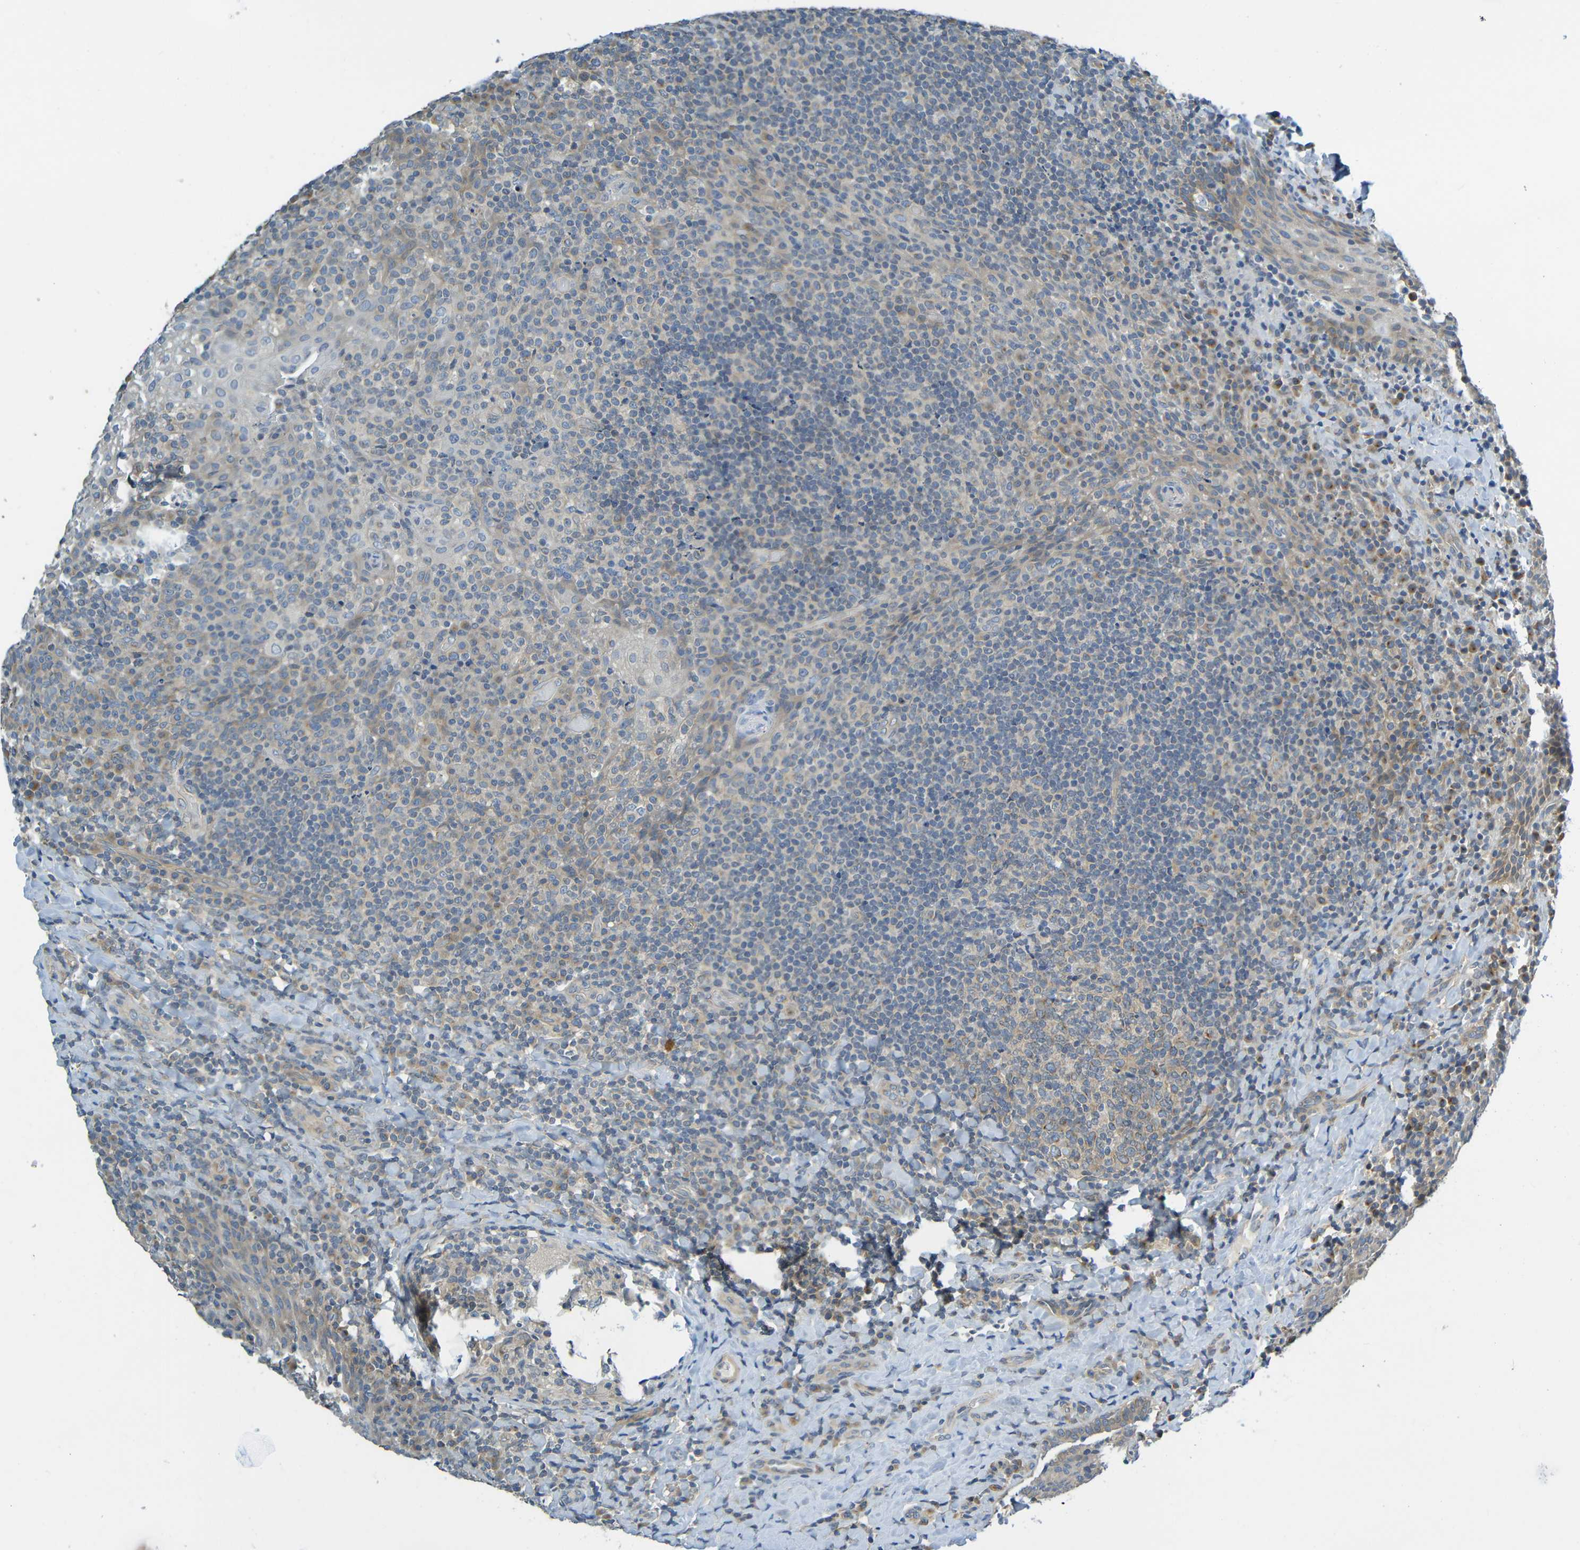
{"staining": {"intensity": "moderate", "quantity": ">75%", "location": "cytoplasmic/membranous"}, "tissue": "tonsil", "cell_type": "Germinal center cells", "image_type": "normal", "snomed": [{"axis": "morphology", "description": "Normal tissue, NOS"}, {"axis": "topography", "description": "Tonsil"}], "caption": "Brown immunohistochemical staining in unremarkable human tonsil shows moderate cytoplasmic/membranous staining in approximately >75% of germinal center cells. The protein of interest is stained brown, and the nuclei are stained in blue (DAB IHC with brightfield microscopy, high magnification).", "gene": "CYP4F2", "patient": {"sex": "male", "age": 17}}